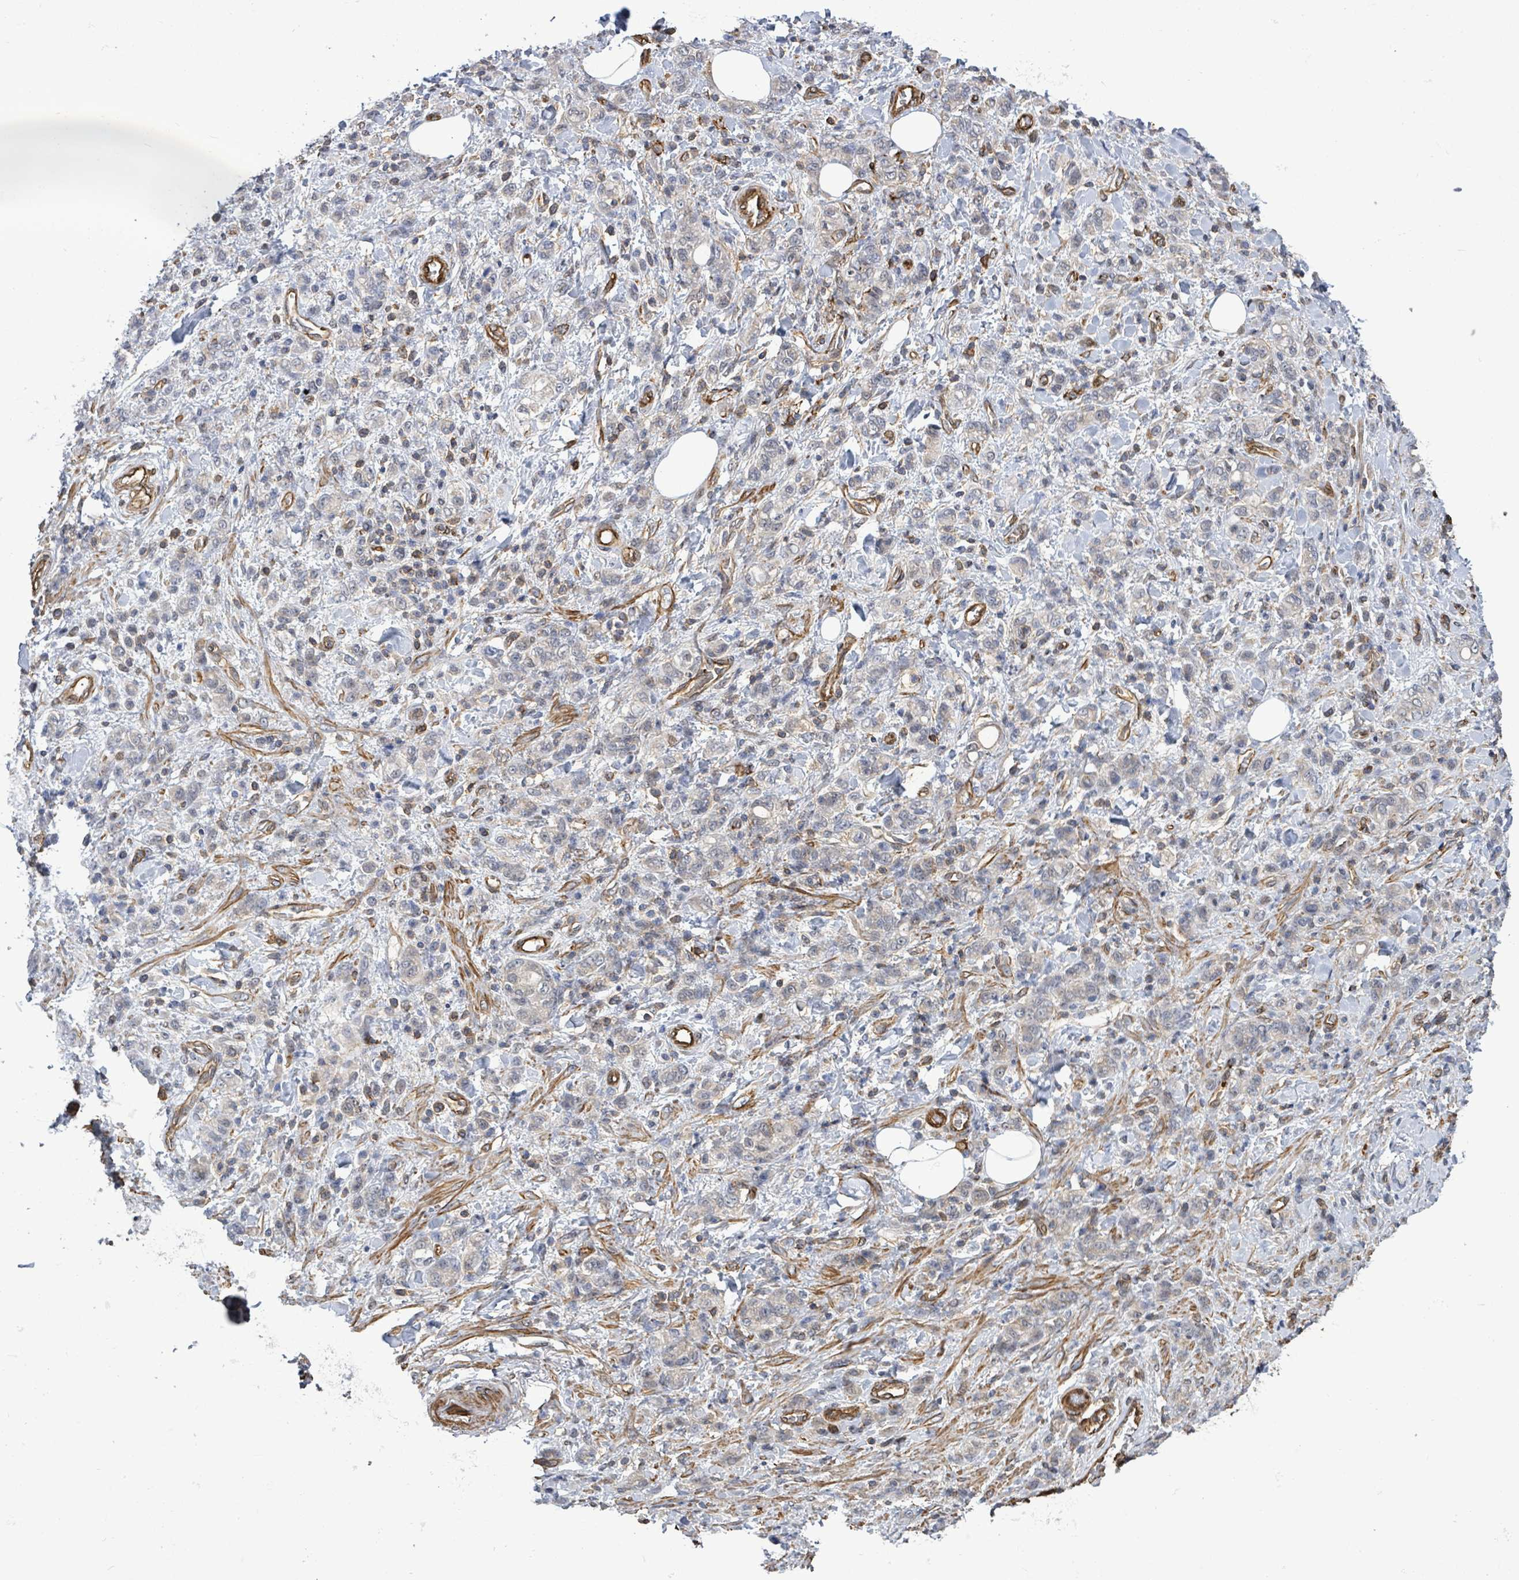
{"staining": {"intensity": "weak", "quantity": "<25%", "location": "cytoplasmic/membranous"}, "tissue": "stomach cancer", "cell_type": "Tumor cells", "image_type": "cancer", "snomed": [{"axis": "morphology", "description": "Adenocarcinoma, NOS"}, {"axis": "topography", "description": "Stomach"}], "caption": "Tumor cells are negative for protein expression in human stomach adenocarcinoma.", "gene": "PRKRIP1", "patient": {"sex": "male", "age": 77}}